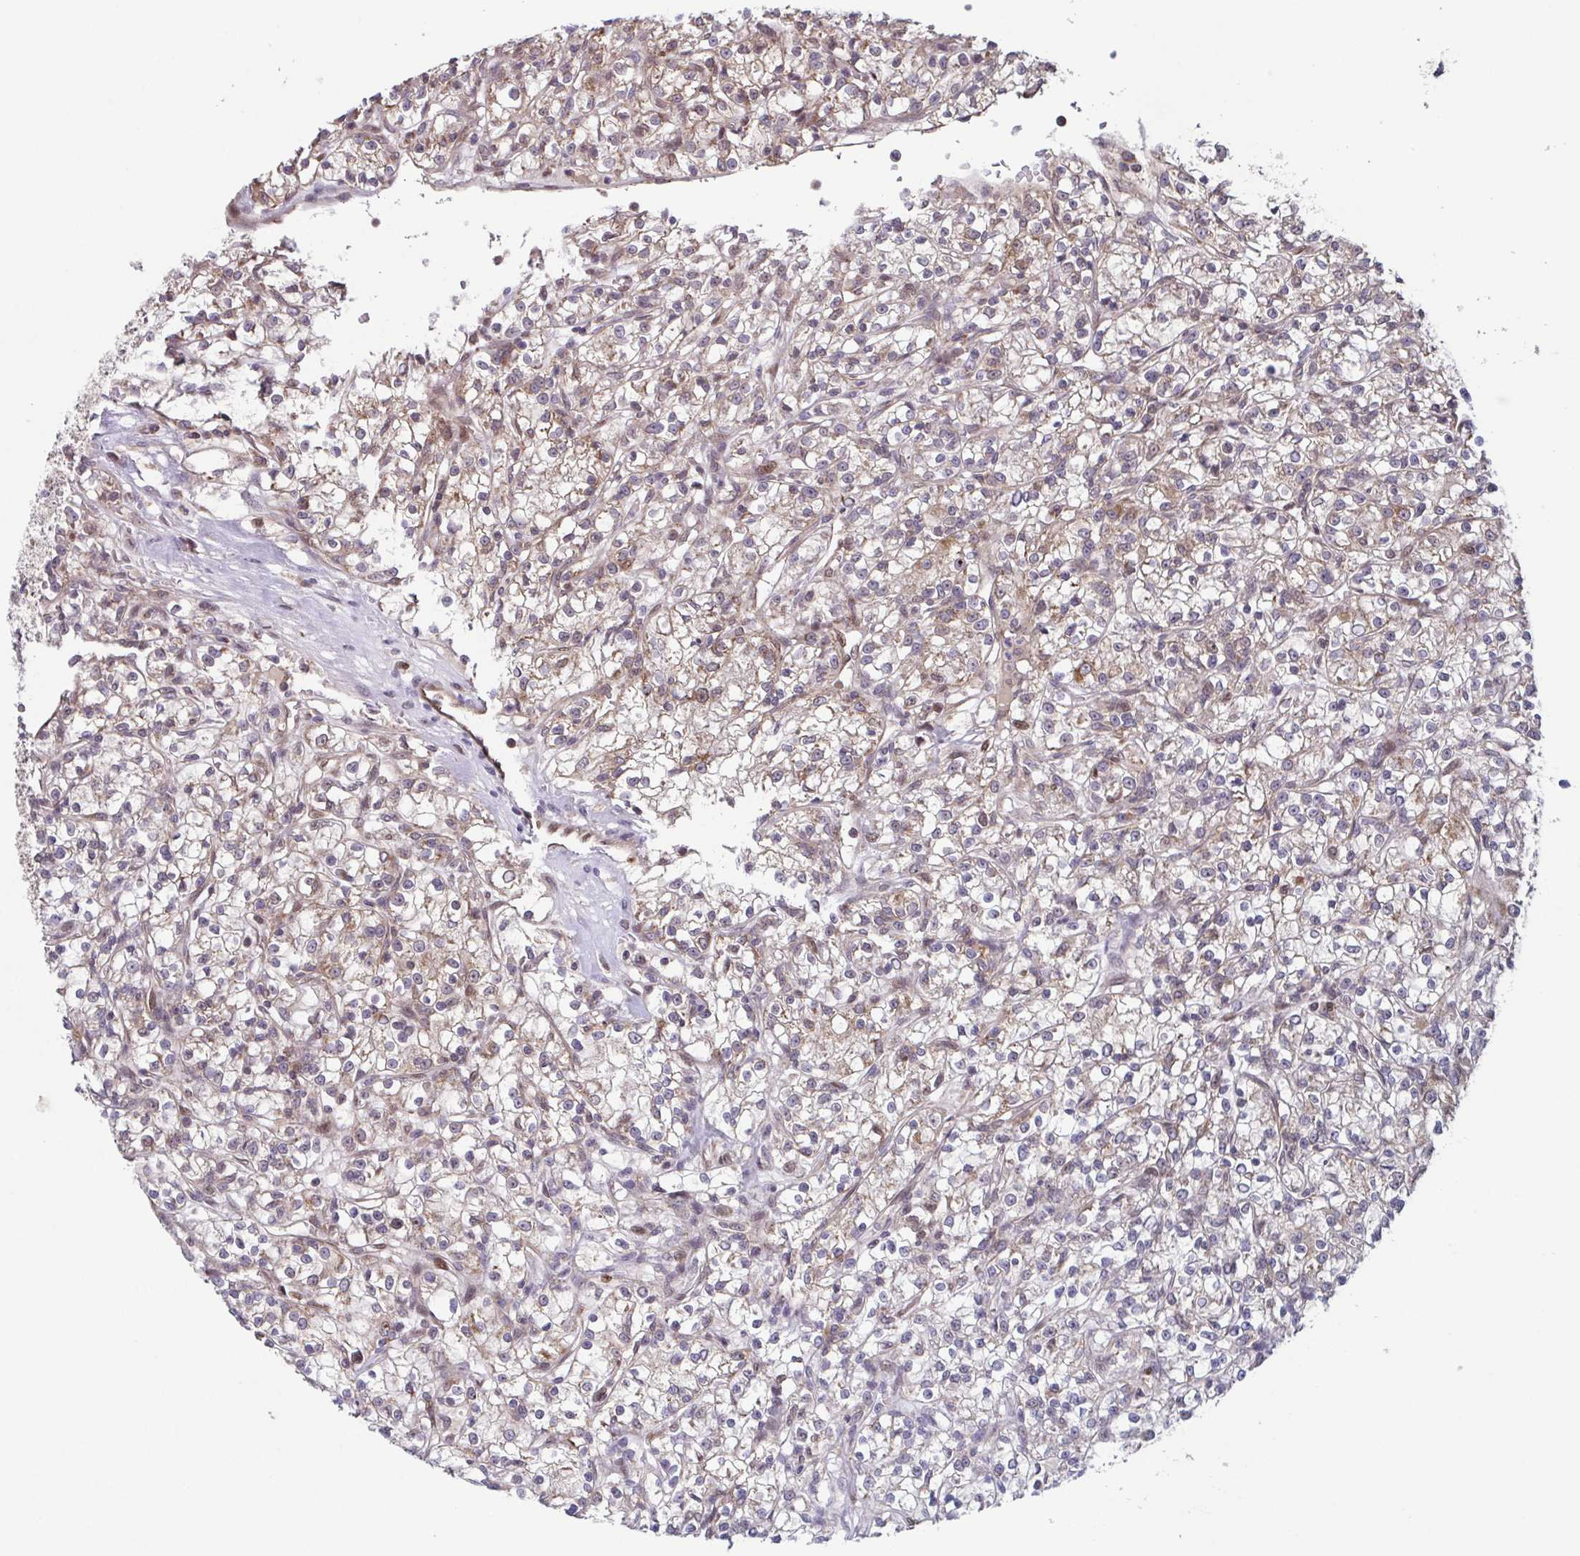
{"staining": {"intensity": "weak", "quantity": "25%-75%", "location": "cytoplasmic/membranous"}, "tissue": "renal cancer", "cell_type": "Tumor cells", "image_type": "cancer", "snomed": [{"axis": "morphology", "description": "Adenocarcinoma, NOS"}, {"axis": "topography", "description": "Kidney"}], "caption": "Weak cytoplasmic/membranous staining for a protein is appreciated in about 25%-75% of tumor cells of renal cancer using IHC.", "gene": "TTC19", "patient": {"sex": "female", "age": 59}}